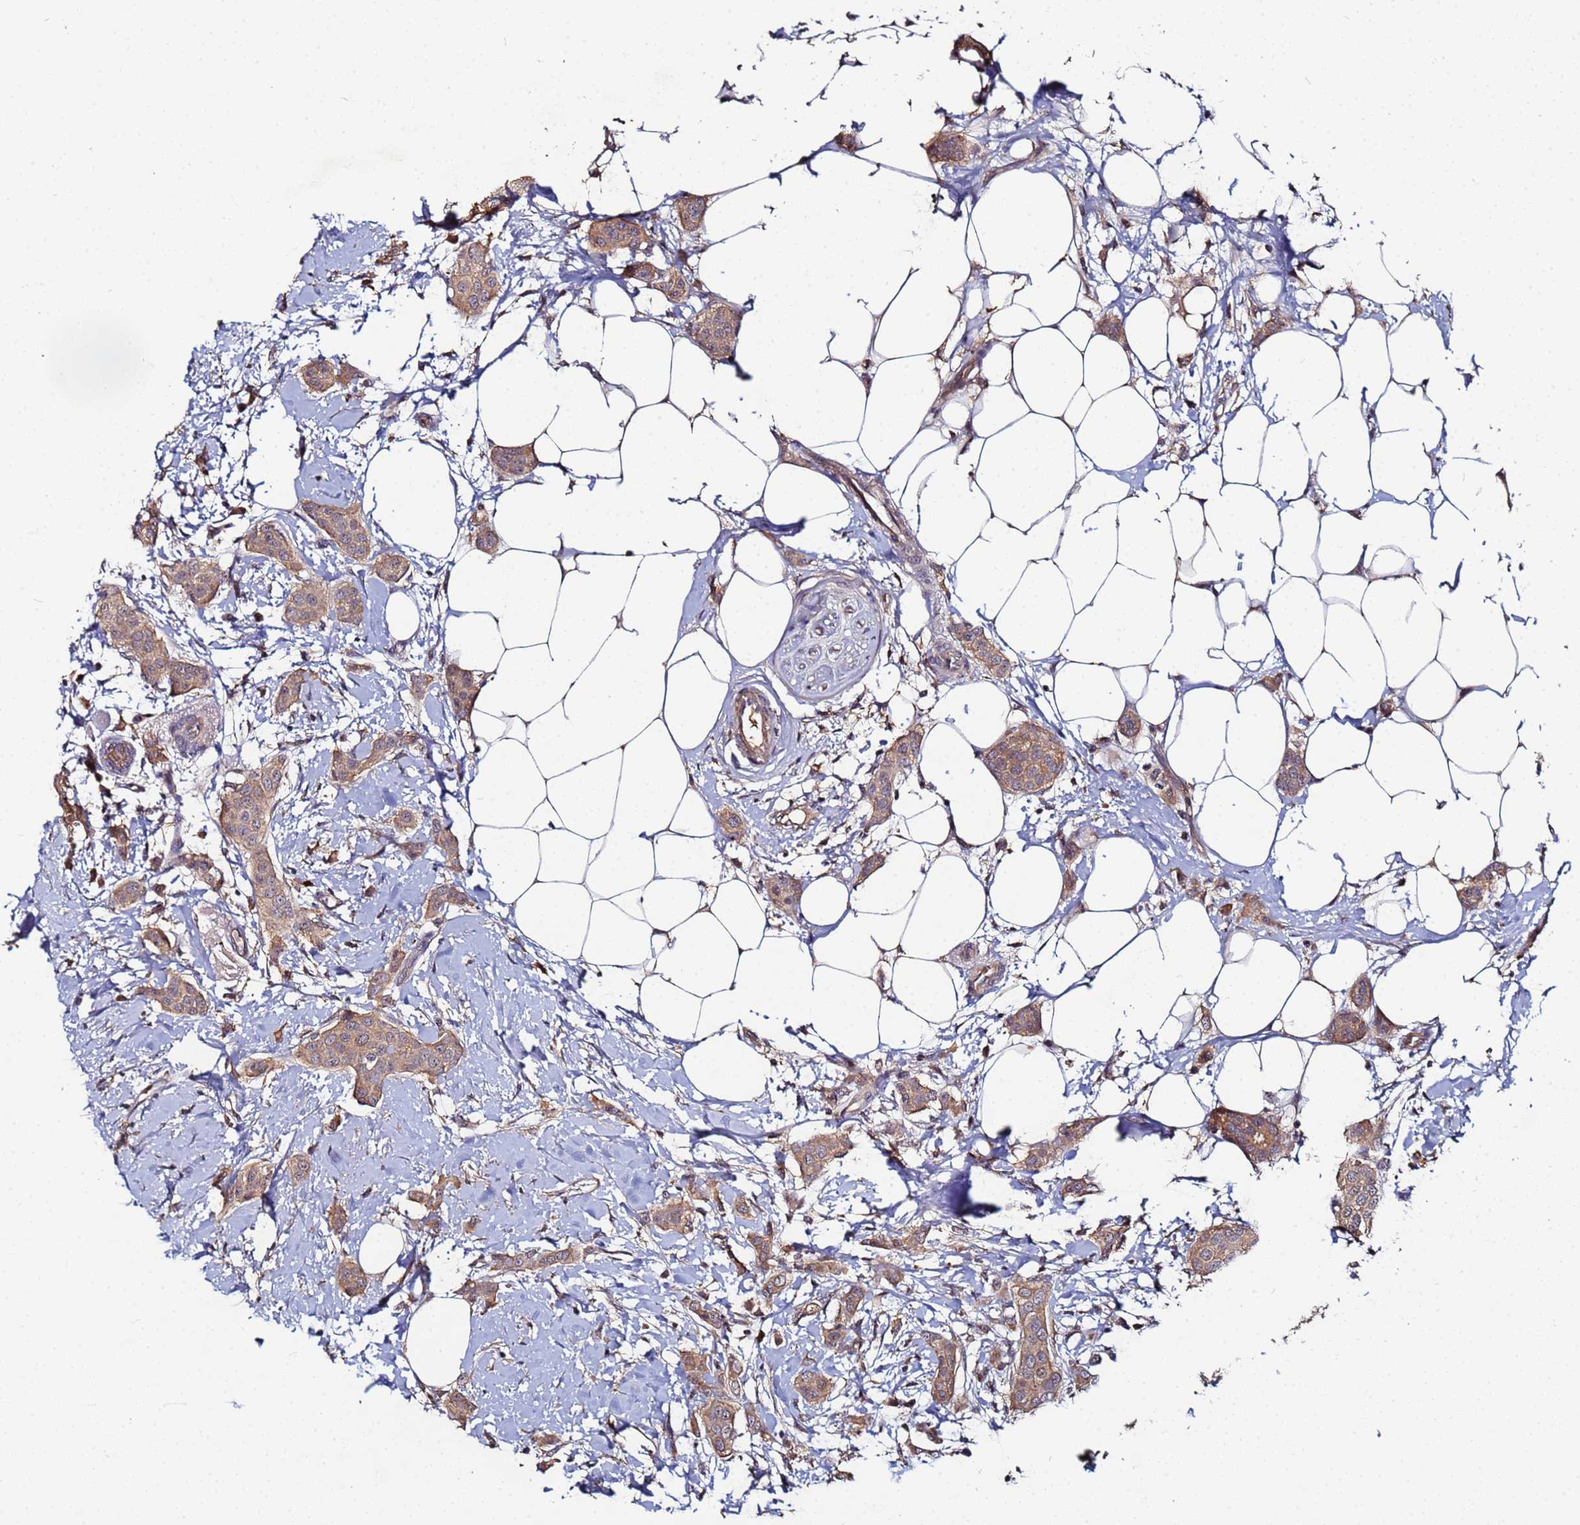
{"staining": {"intensity": "moderate", "quantity": ">75%", "location": "cytoplasmic/membranous,nuclear"}, "tissue": "breast cancer", "cell_type": "Tumor cells", "image_type": "cancer", "snomed": [{"axis": "morphology", "description": "Duct carcinoma"}, {"axis": "topography", "description": "Breast"}], "caption": "Immunohistochemistry photomicrograph of neoplastic tissue: infiltrating ductal carcinoma (breast) stained using immunohistochemistry (IHC) shows medium levels of moderate protein expression localized specifically in the cytoplasmic/membranous and nuclear of tumor cells, appearing as a cytoplasmic/membranous and nuclear brown color.", "gene": "OSER1", "patient": {"sex": "female", "age": 72}}